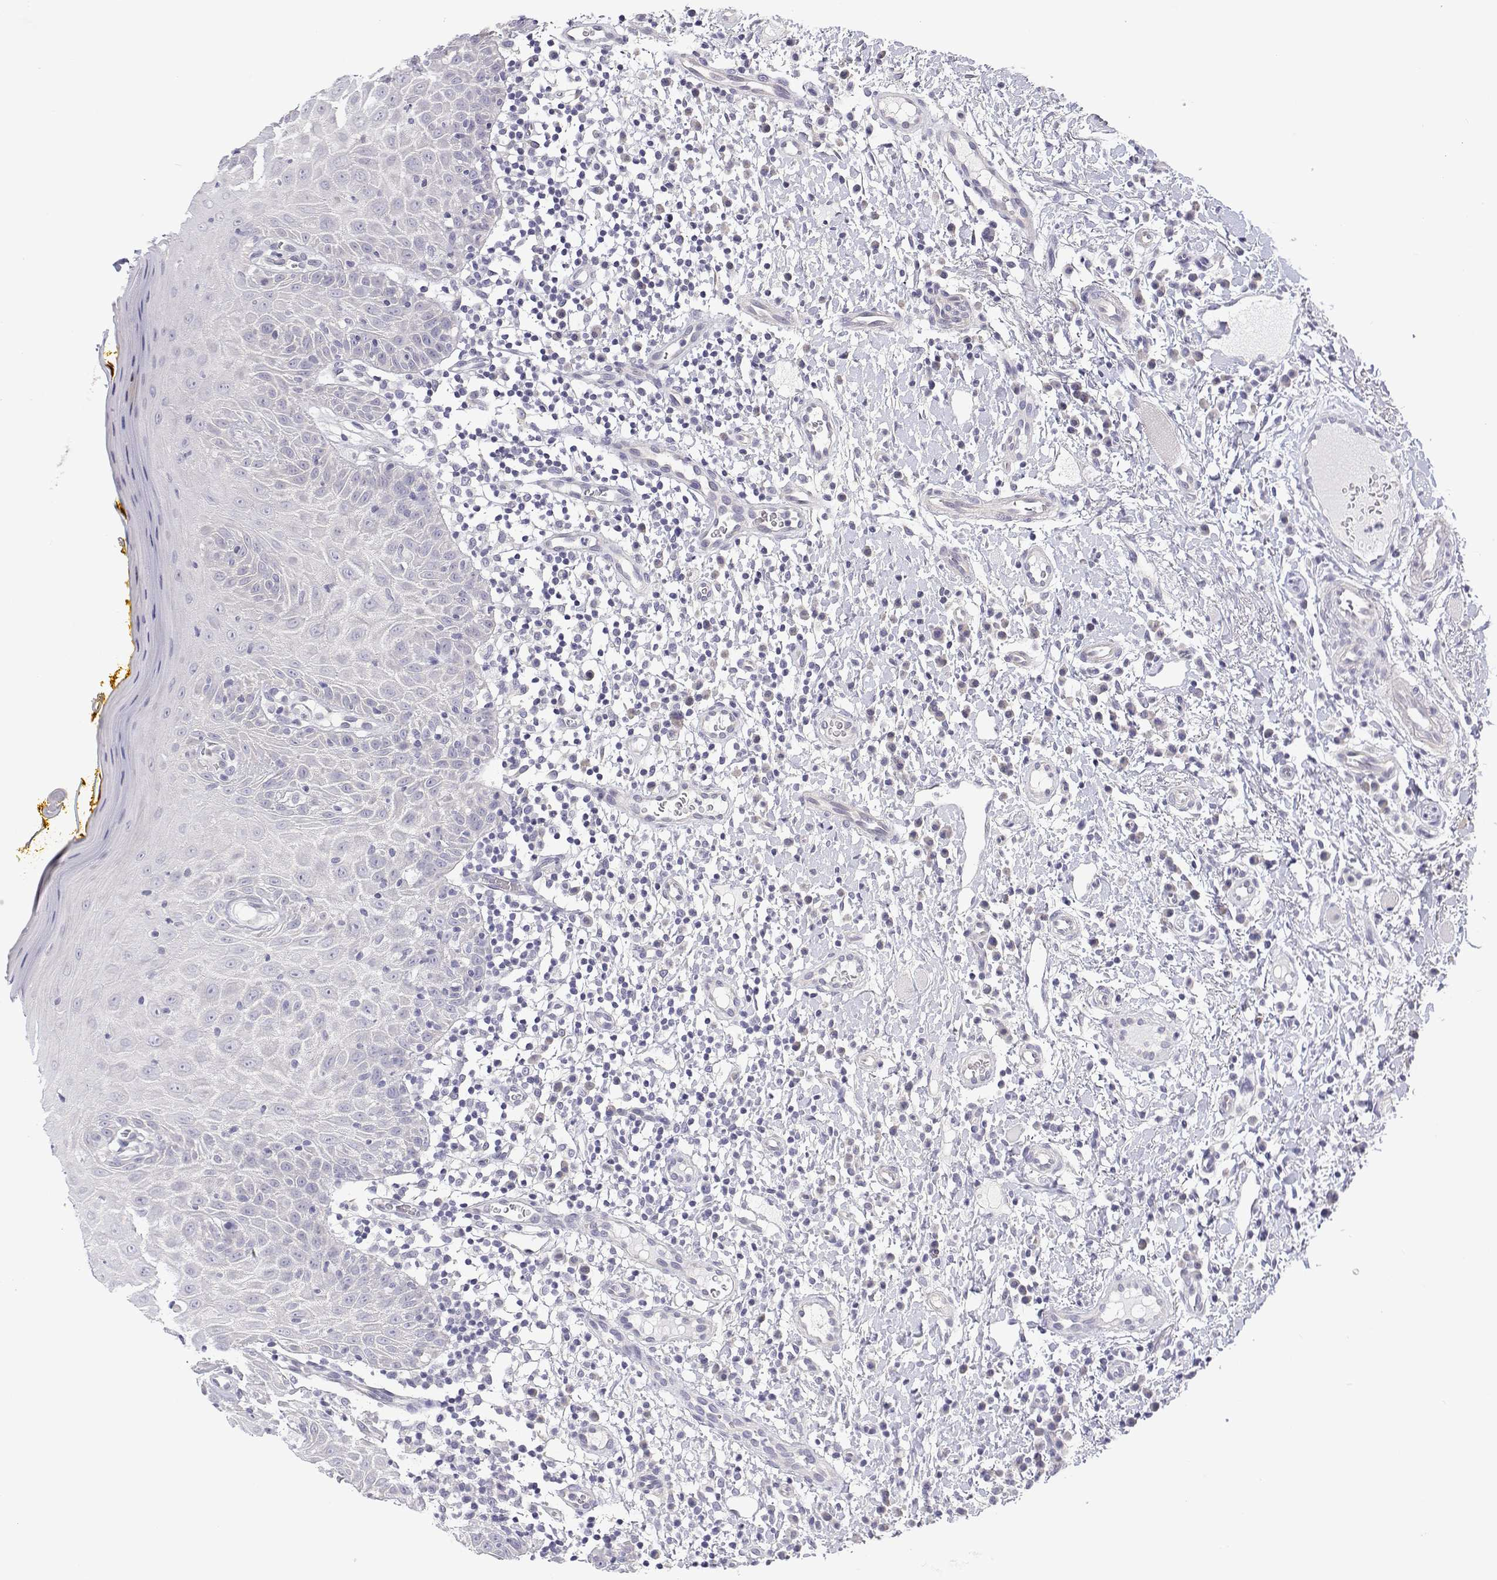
{"staining": {"intensity": "negative", "quantity": "none", "location": "none"}, "tissue": "oral mucosa", "cell_type": "Squamous epithelial cells", "image_type": "normal", "snomed": [{"axis": "morphology", "description": "Normal tissue, NOS"}, {"axis": "topography", "description": "Oral tissue"}, {"axis": "topography", "description": "Tounge, NOS"}], "caption": "Immunohistochemical staining of benign oral mucosa exhibits no significant expression in squamous epithelial cells. Brightfield microscopy of IHC stained with DAB (3,3'-diaminobenzidine) (brown) and hematoxylin (blue), captured at high magnification.", "gene": "ANKRD65", "patient": {"sex": "female", "age": 58}}